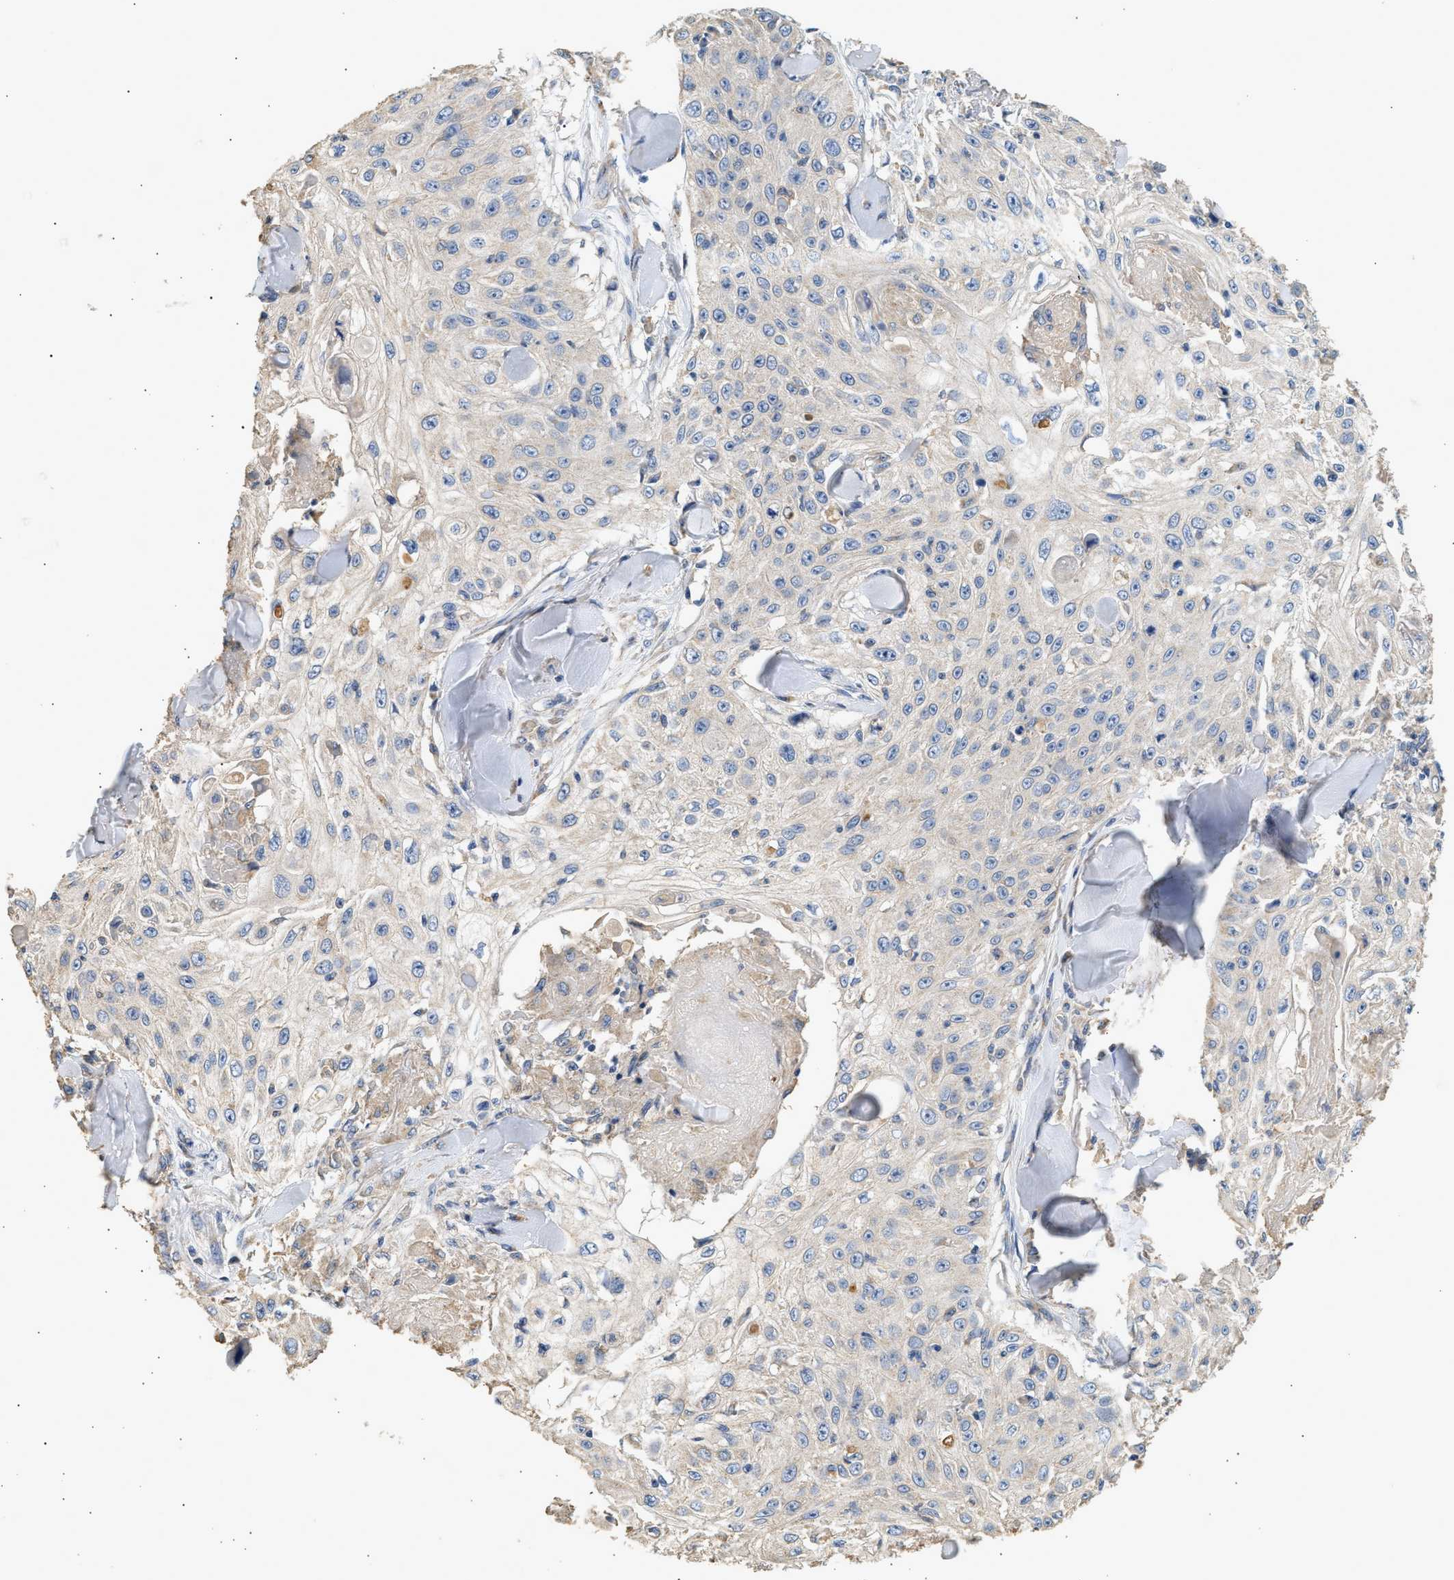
{"staining": {"intensity": "negative", "quantity": "none", "location": "none"}, "tissue": "skin cancer", "cell_type": "Tumor cells", "image_type": "cancer", "snomed": [{"axis": "morphology", "description": "Squamous cell carcinoma, NOS"}, {"axis": "topography", "description": "Skin"}], "caption": "Immunohistochemistry image of skin cancer (squamous cell carcinoma) stained for a protein (brown), which displays no positivity in tumor cells.", "gene": "WDR31", "patient": {"sex": "male", "age": 86}}